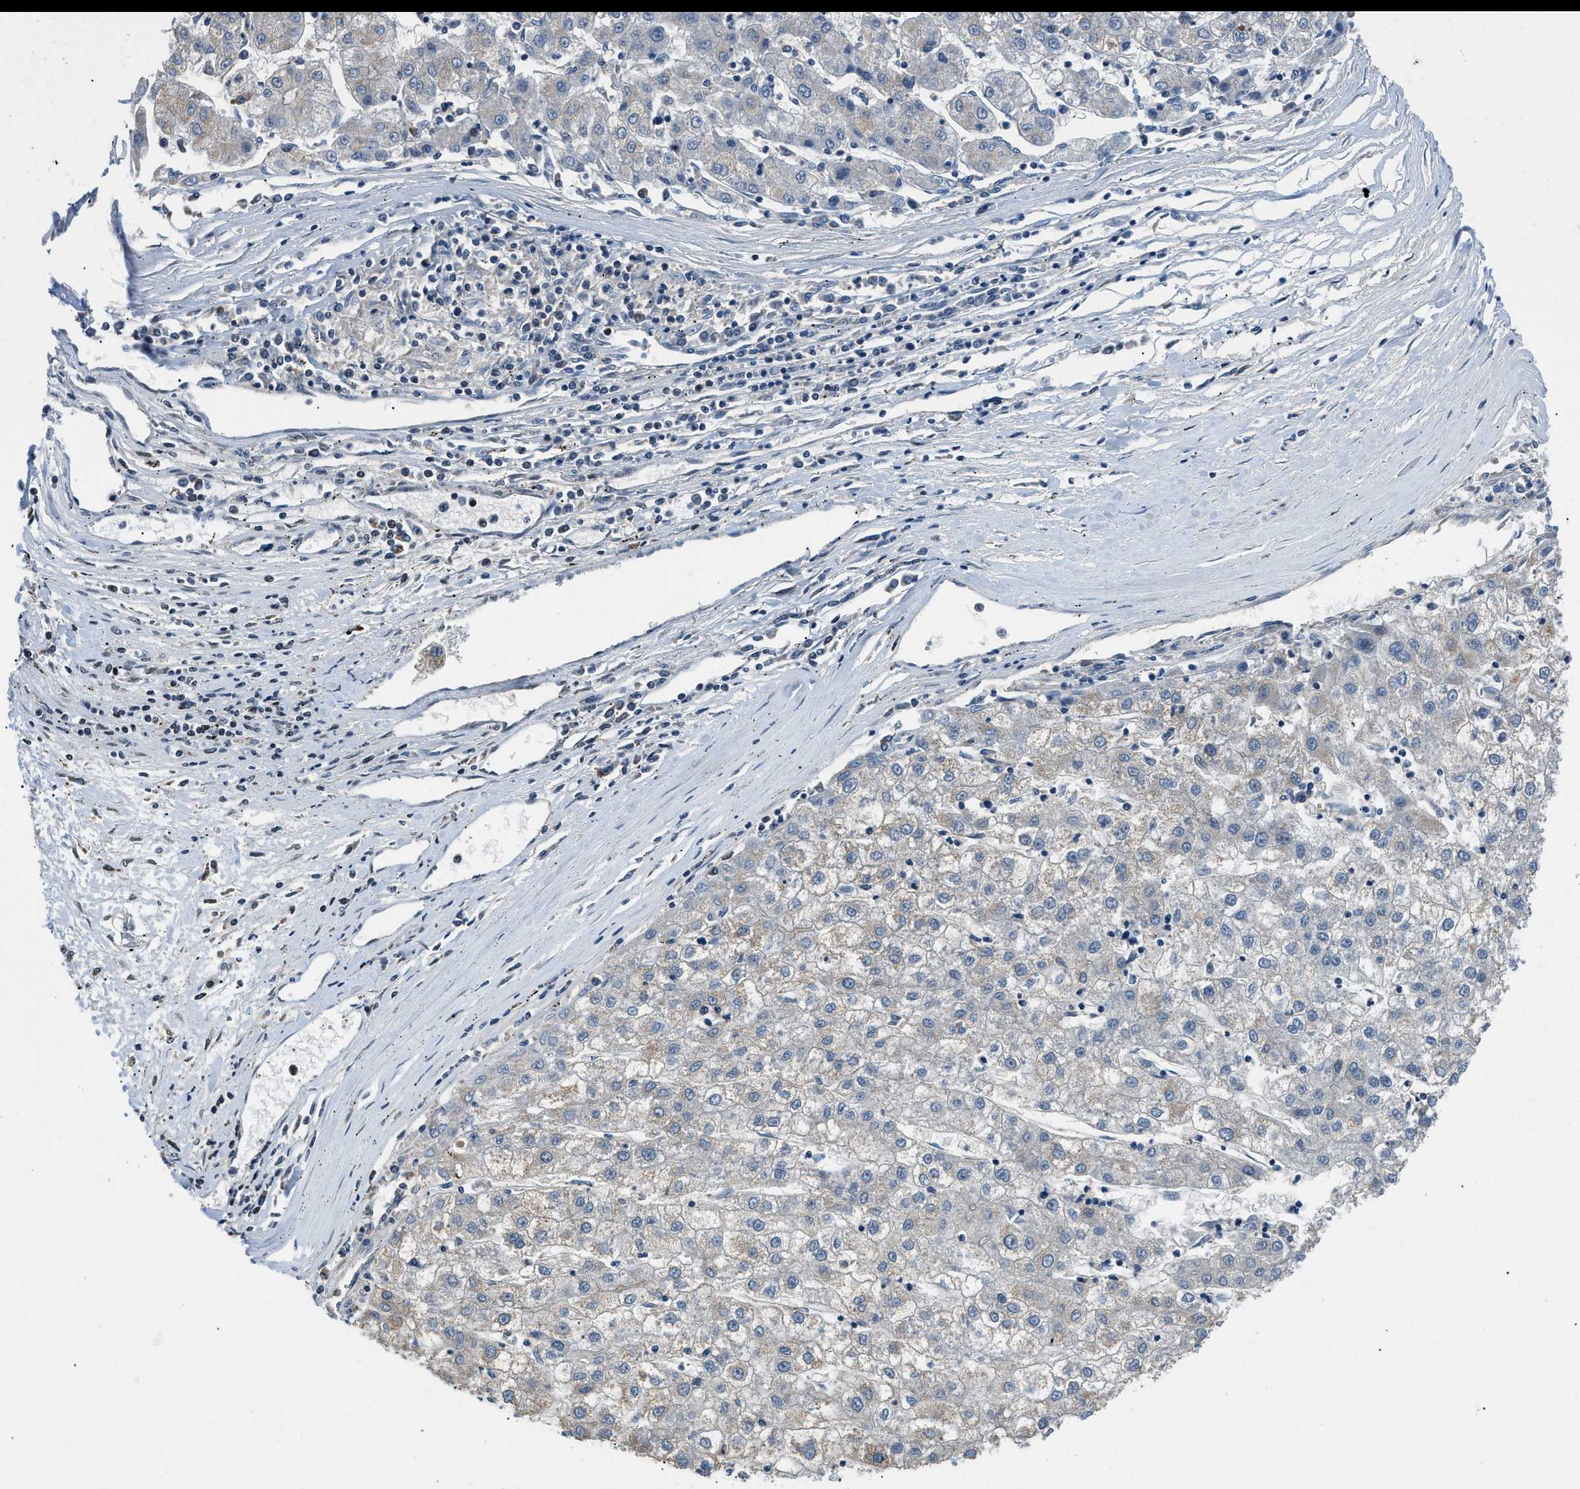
{"staining": {"intensity": "negative", "quantity": "none", "location": "none"}, "tissue": "liver cancer", "cell_type": "Tumor cells", "image_type": "cancer", "snomed": [{"axis": "morphology", "description": "Carcinoma, Hepatocellular, NOS"}, {"axis": "topography", "description": "Liver"}], "caption": "The histopathology image displays no staining of tumor cells in liver cancer.", "gene": "KDM3B", "patient": {"sex": "male", "age": 72}}